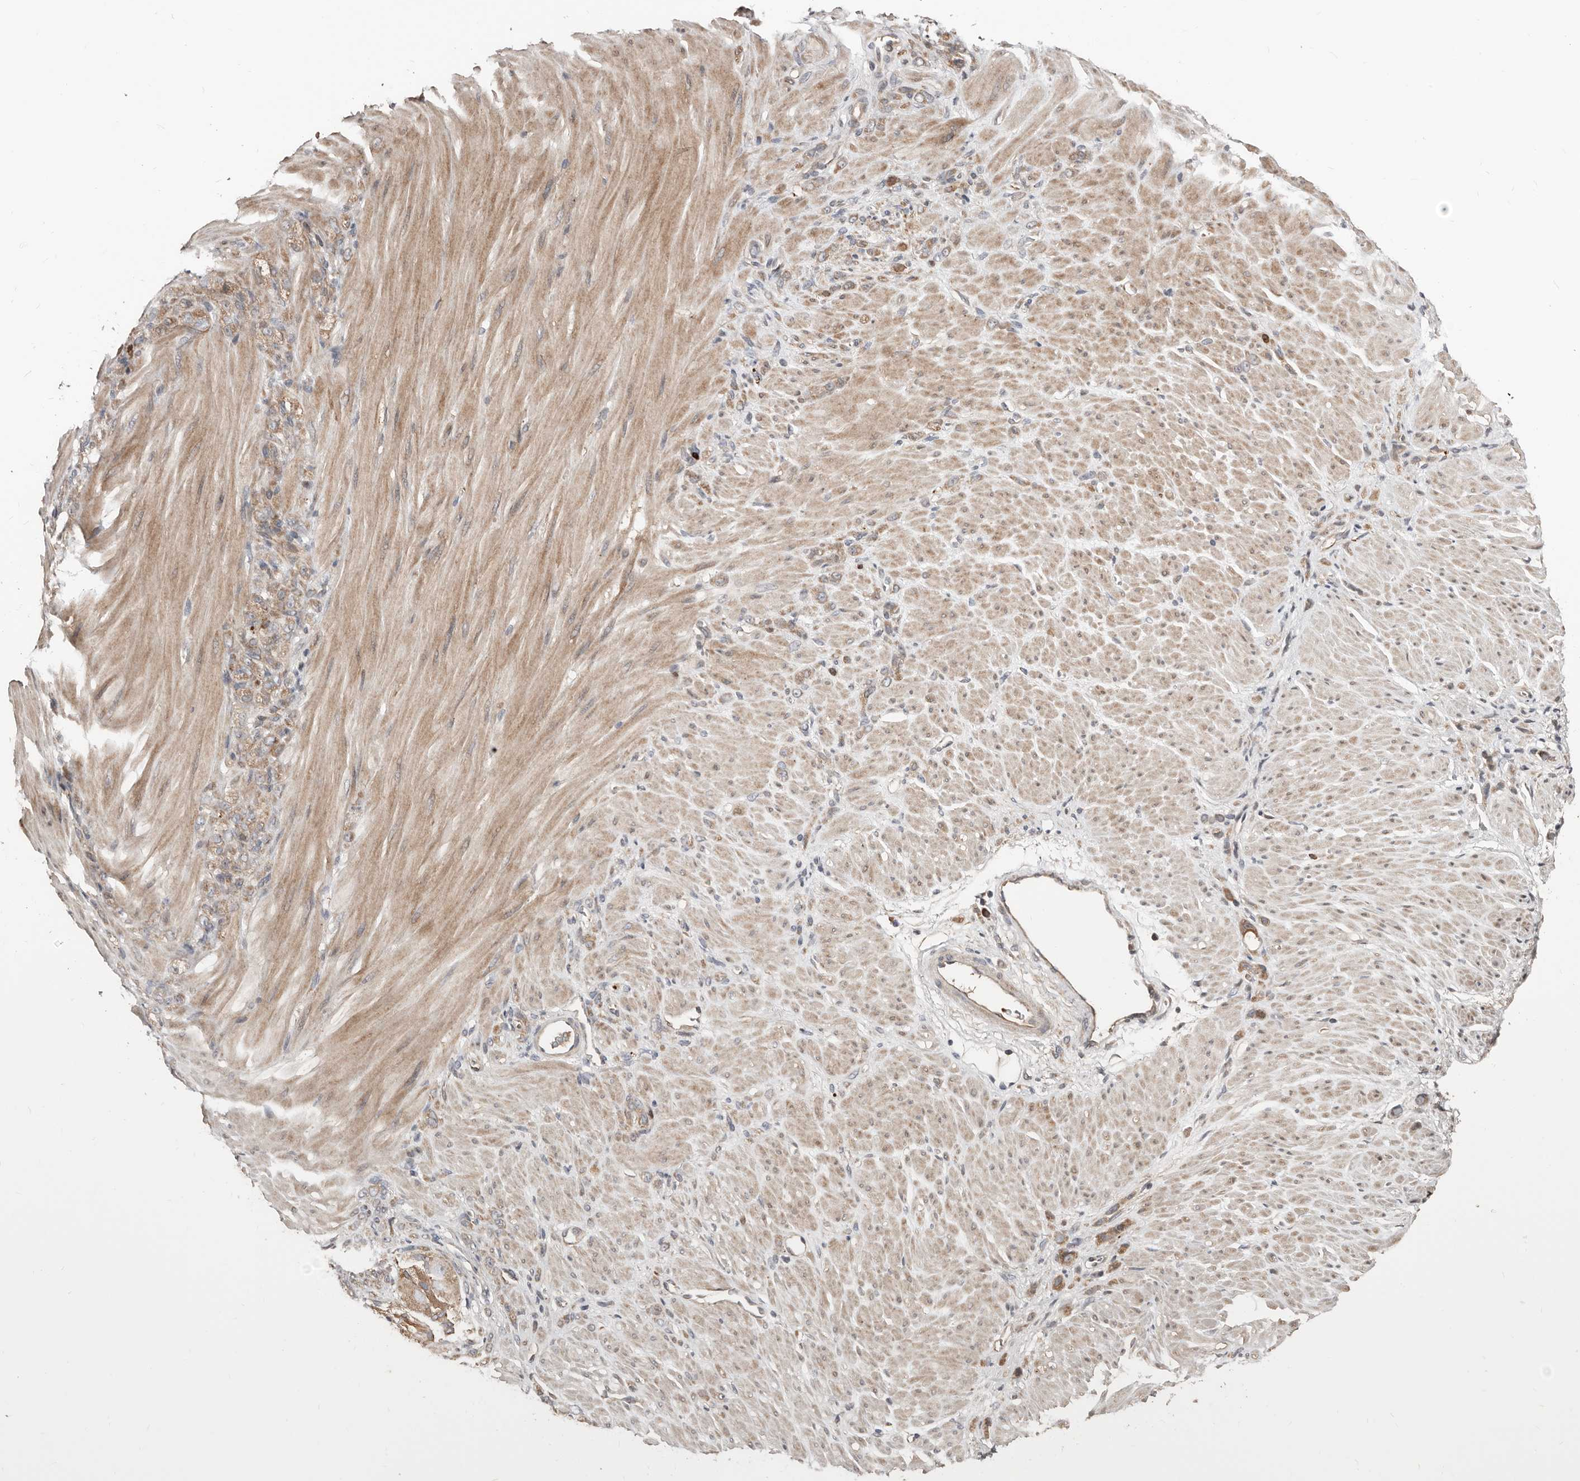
{"staining": {"intensity": "moderate", "quantity": ">75%", "location": "cytoplasmic/membranous"}, "tissue": "stomach cancer", "cell_type": "Tumor cells", "image_type": "cancer", "snomed": [{"axis": "morphology", "description": "Normal tissue, NOS"}, {"axis": "morphology", "description": "Adenocarcinoma, NOS"}, {"axis": "topography", "description": "Stomach"}], "caption": "Immunohistochemical staining of human stomach cancer (adenocarcinoma) displays medium levels of moderate cytoplasmic/membranous protein expression in approximately >75% of tumor cells. (DAB = brown stain, brightfield microscopy at high magnification).", "gene": "SMYD4", "patient": {"sex": "male", "age": 82}}